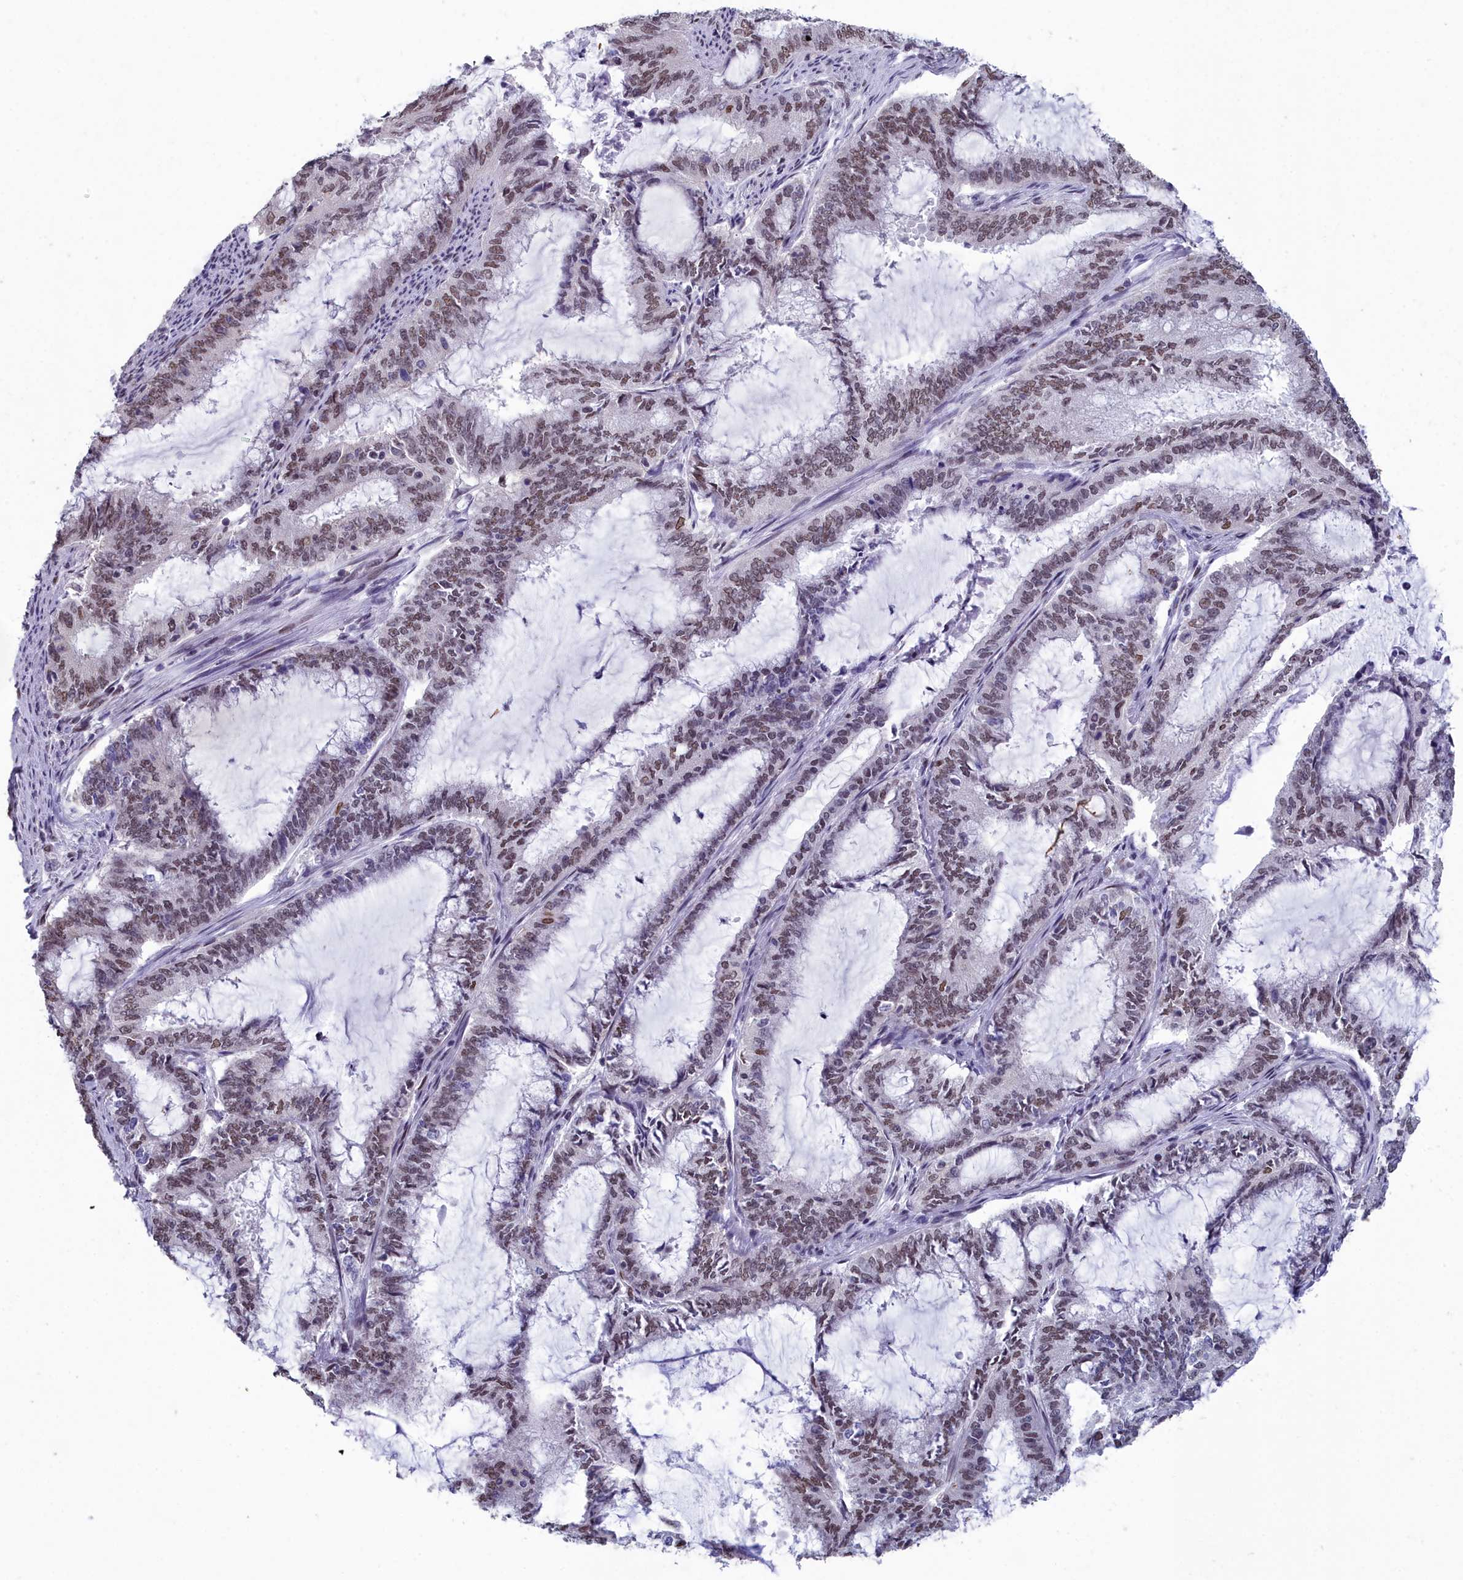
{"staining": {"intensity": "moderate", "quantity": ">75%", "location": "nuclear"}, "tissue": "endometrial cancer", "cell_type": "Tumor cells", "image_type": "cancer", "snomed": [{"axis": "morphology", "description": "Adenocarcinoma, NOS"}, {"axis": "topography", "description": "Endometrium"}], "caption": "Immunohistochemical staining of human endometrial adenocarcinoma reveals moderate nuclear protein positivity in about >75% of tumor cells.", "gene": "CCDC97", "patient": {"sex": "female", "age": 51}}